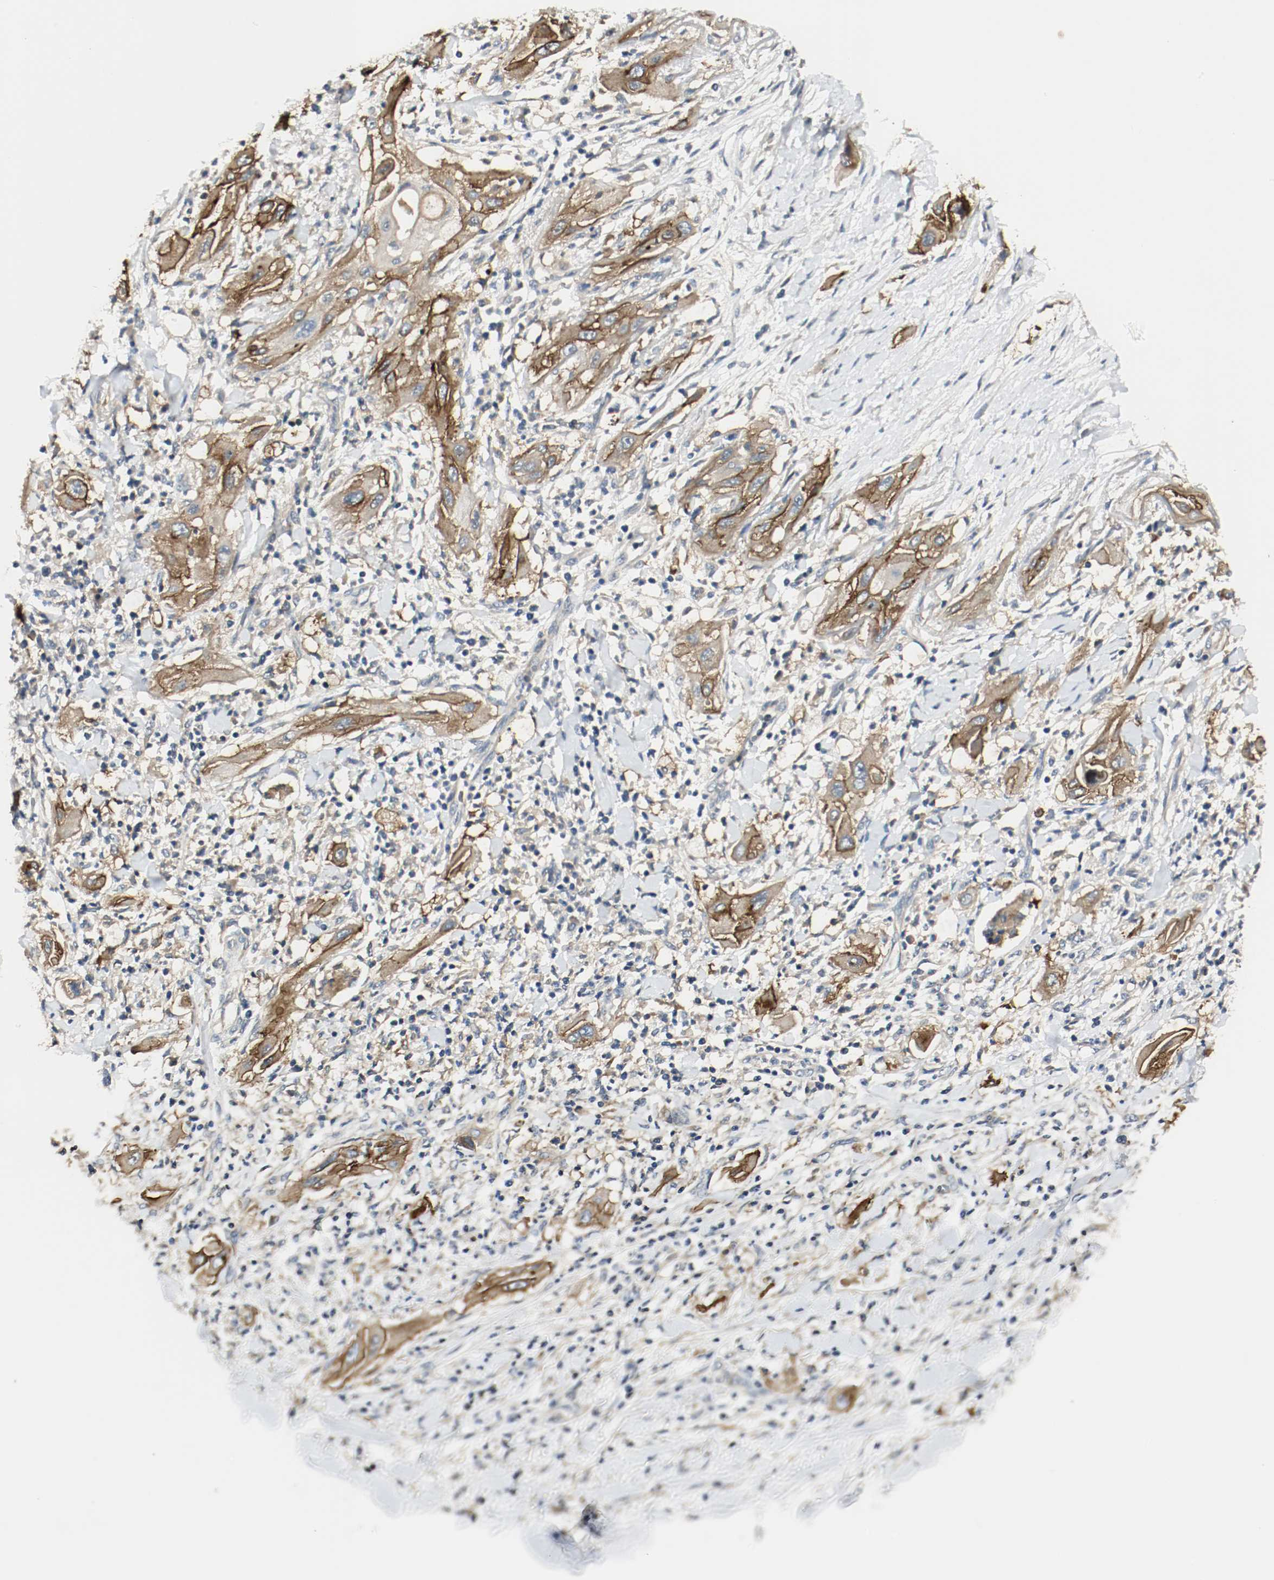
{"staining": {"intensity": "moderate", "quantity": ">75%", "location": "cytoplasmic/membranous"}, "tissue": "lung cancer", "cell_type": "Tumor cells", "image_type": "cancer", "snomed": [{"axis": "morphology", "description": "Squamous cell carcinoma, NOS"}, {"axis": "topography", "description": "Lung"}], "caption": "This is a photomicrograph of immunohistochemistry (IHC) staining of lung cancer (squamous cell carcinoma), which shows moderate expression in the cytoplasmic/membranous of tumor cells.", "gene": "MELTF", "patient": {"sex": "female", "age": 47}}